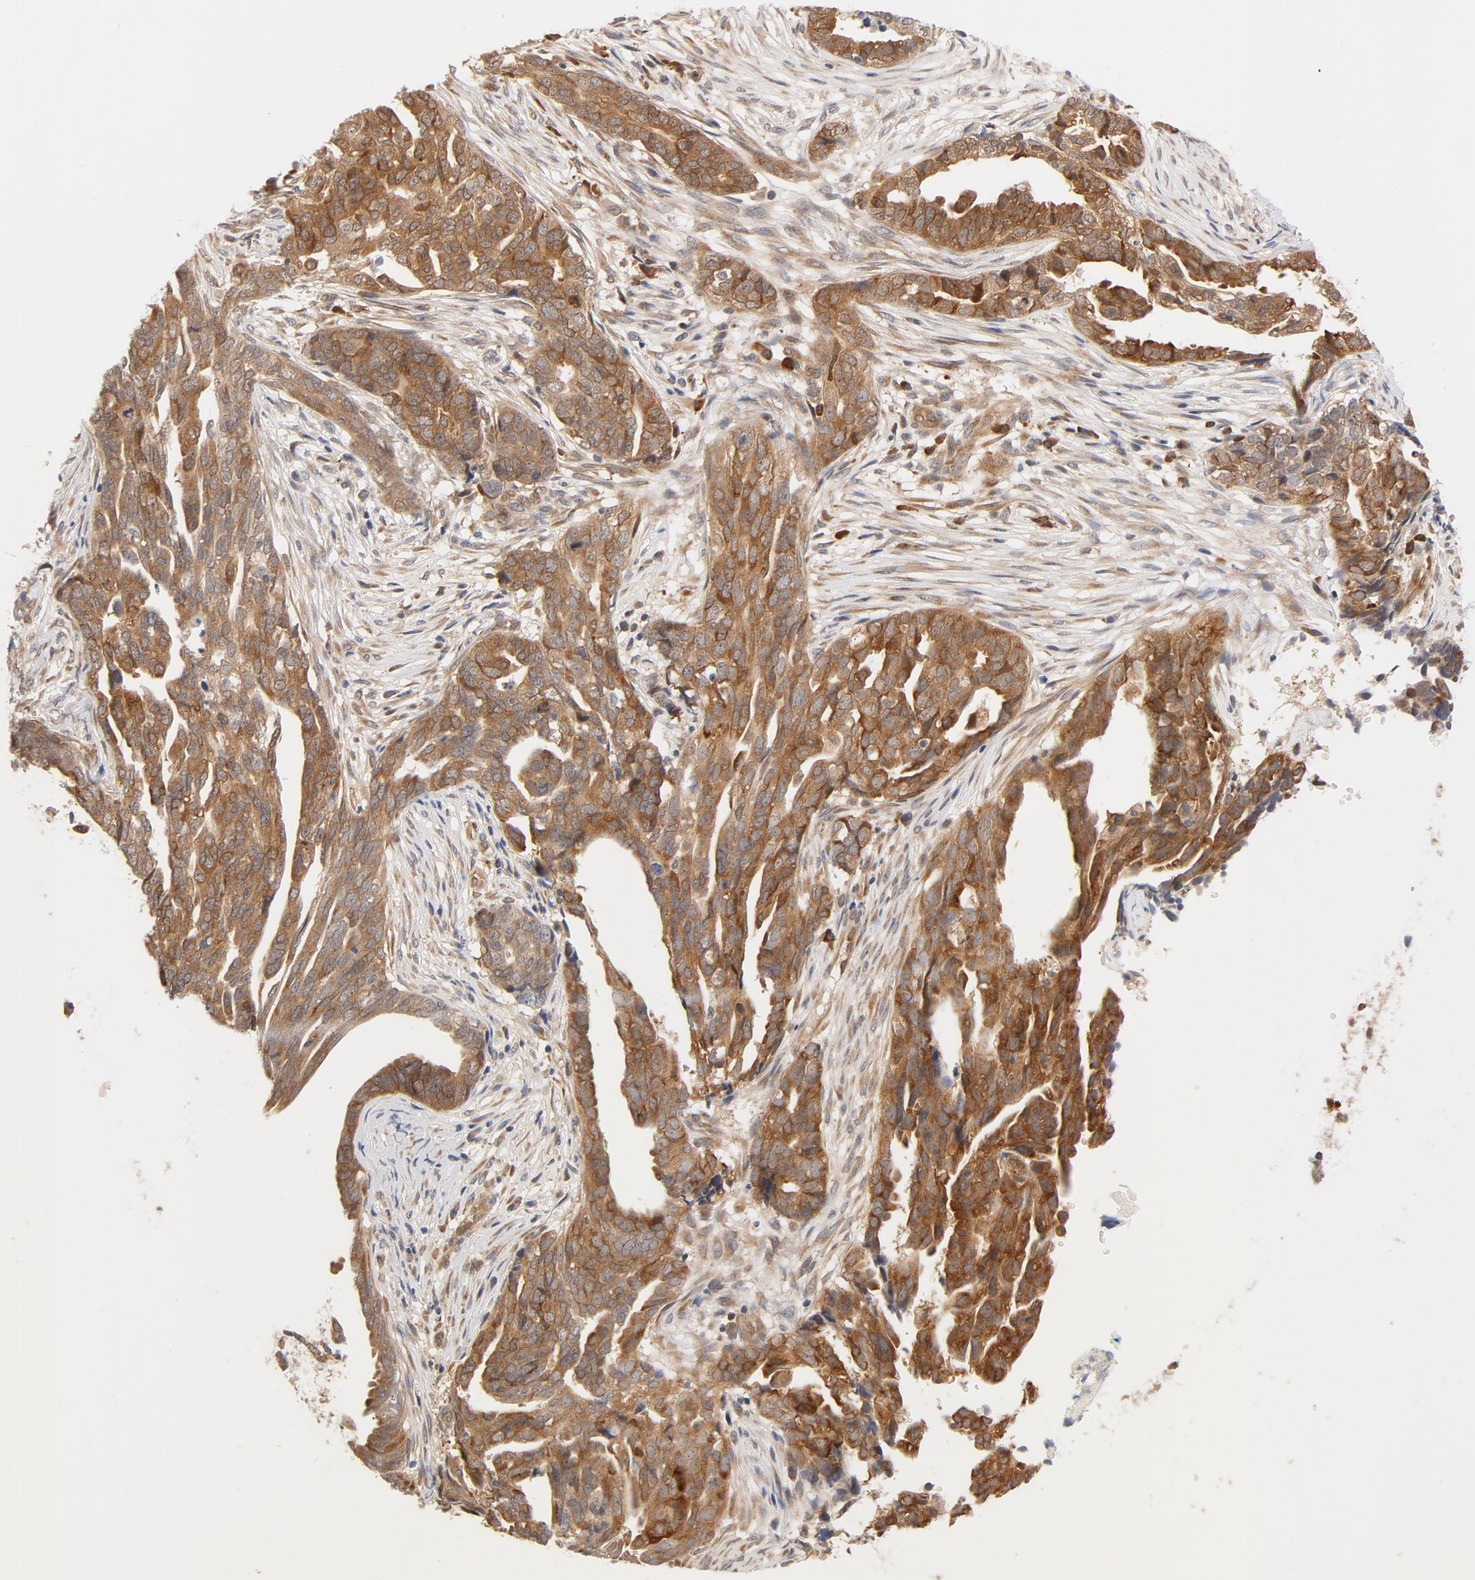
{"staining": {"intensity": "moderate", "quantity": ">75%", "location": "cytoplasmic/membranous"}, "tissue": "ovarian cancer", "cell_type": "Tumor cells", "image_type": "cancer", "snomed": [{"axis": "morphology", "description": "Normal tissue, NOS"}, {"axis": "morphology", "description": "Cystadenocarcinoma, serous, NOS"}, {"axis": "topography", "description": "Fallopian tube"}, {"axis": "topography", "description": "Ovary"}], "caption": "About >75% of tumor cells in ovarian cancer (serous cystadenocarcinoma) demonstrate moderate cytoplasmic/membranous protein expression as visualized by brown immunohistochemical staining.", "gene": "EIF4E", "patient": {"sex": "female", "age": 56}}